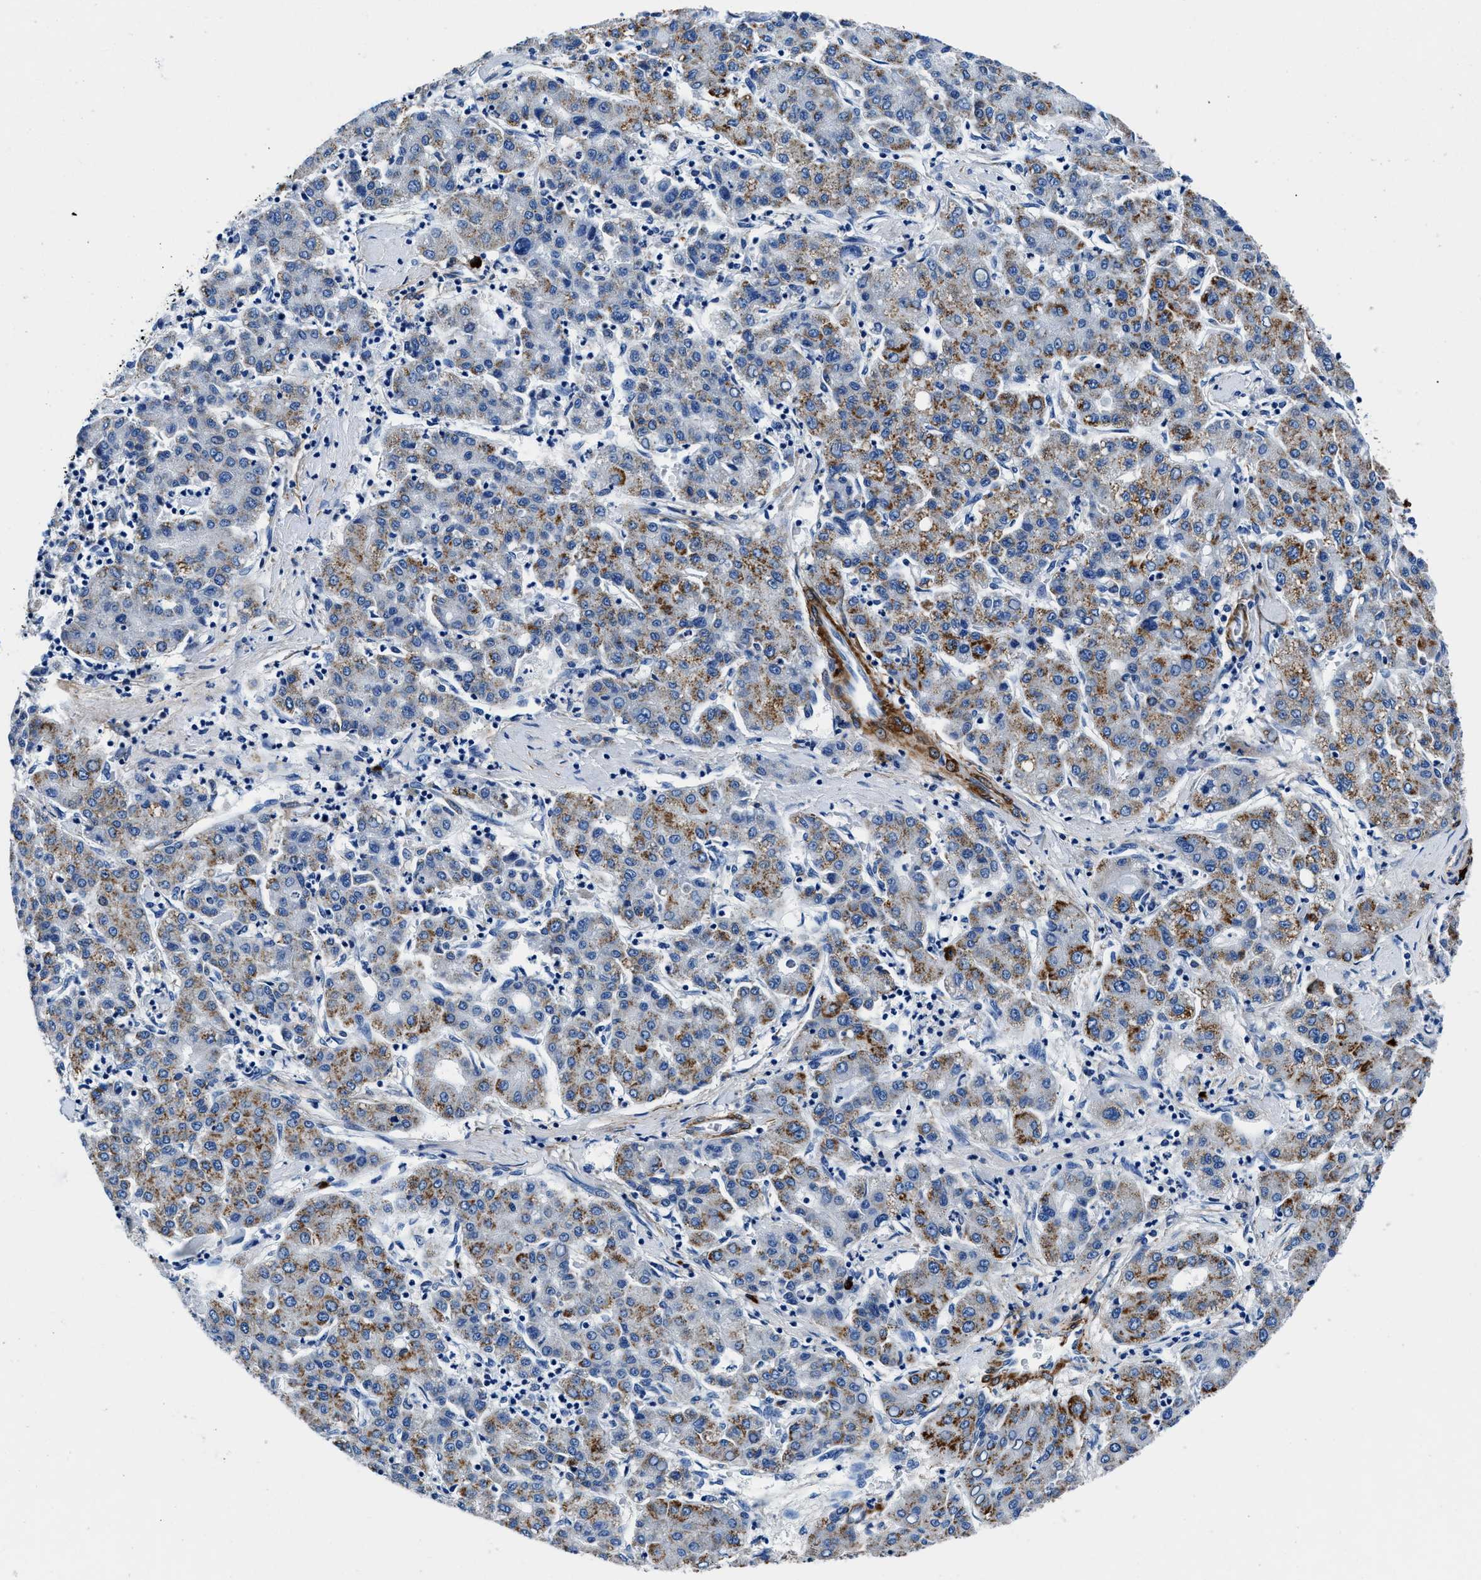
{"staining": {"intensity": "moderate", "quantity": ">75%", "location": "cytoplasmic/membranous"}, "tissue": "liver cancer", "cell_type": "Tumor cells", "image_type": "cancer", "snomed": [{"axis": "morphology", "description": "Carcinoma, Hepatocellular, NOS"}, {"axis": "topography", "description": "Liver"}], "caption": "There is medium levels of moderate cytoplasmic/membranous expression in tumor cells of liver cancer, as demonstrated by immunohistochemical staining (brown color).", "gene": "TEX261", "patient": {"sex": "male", "age": 65}}